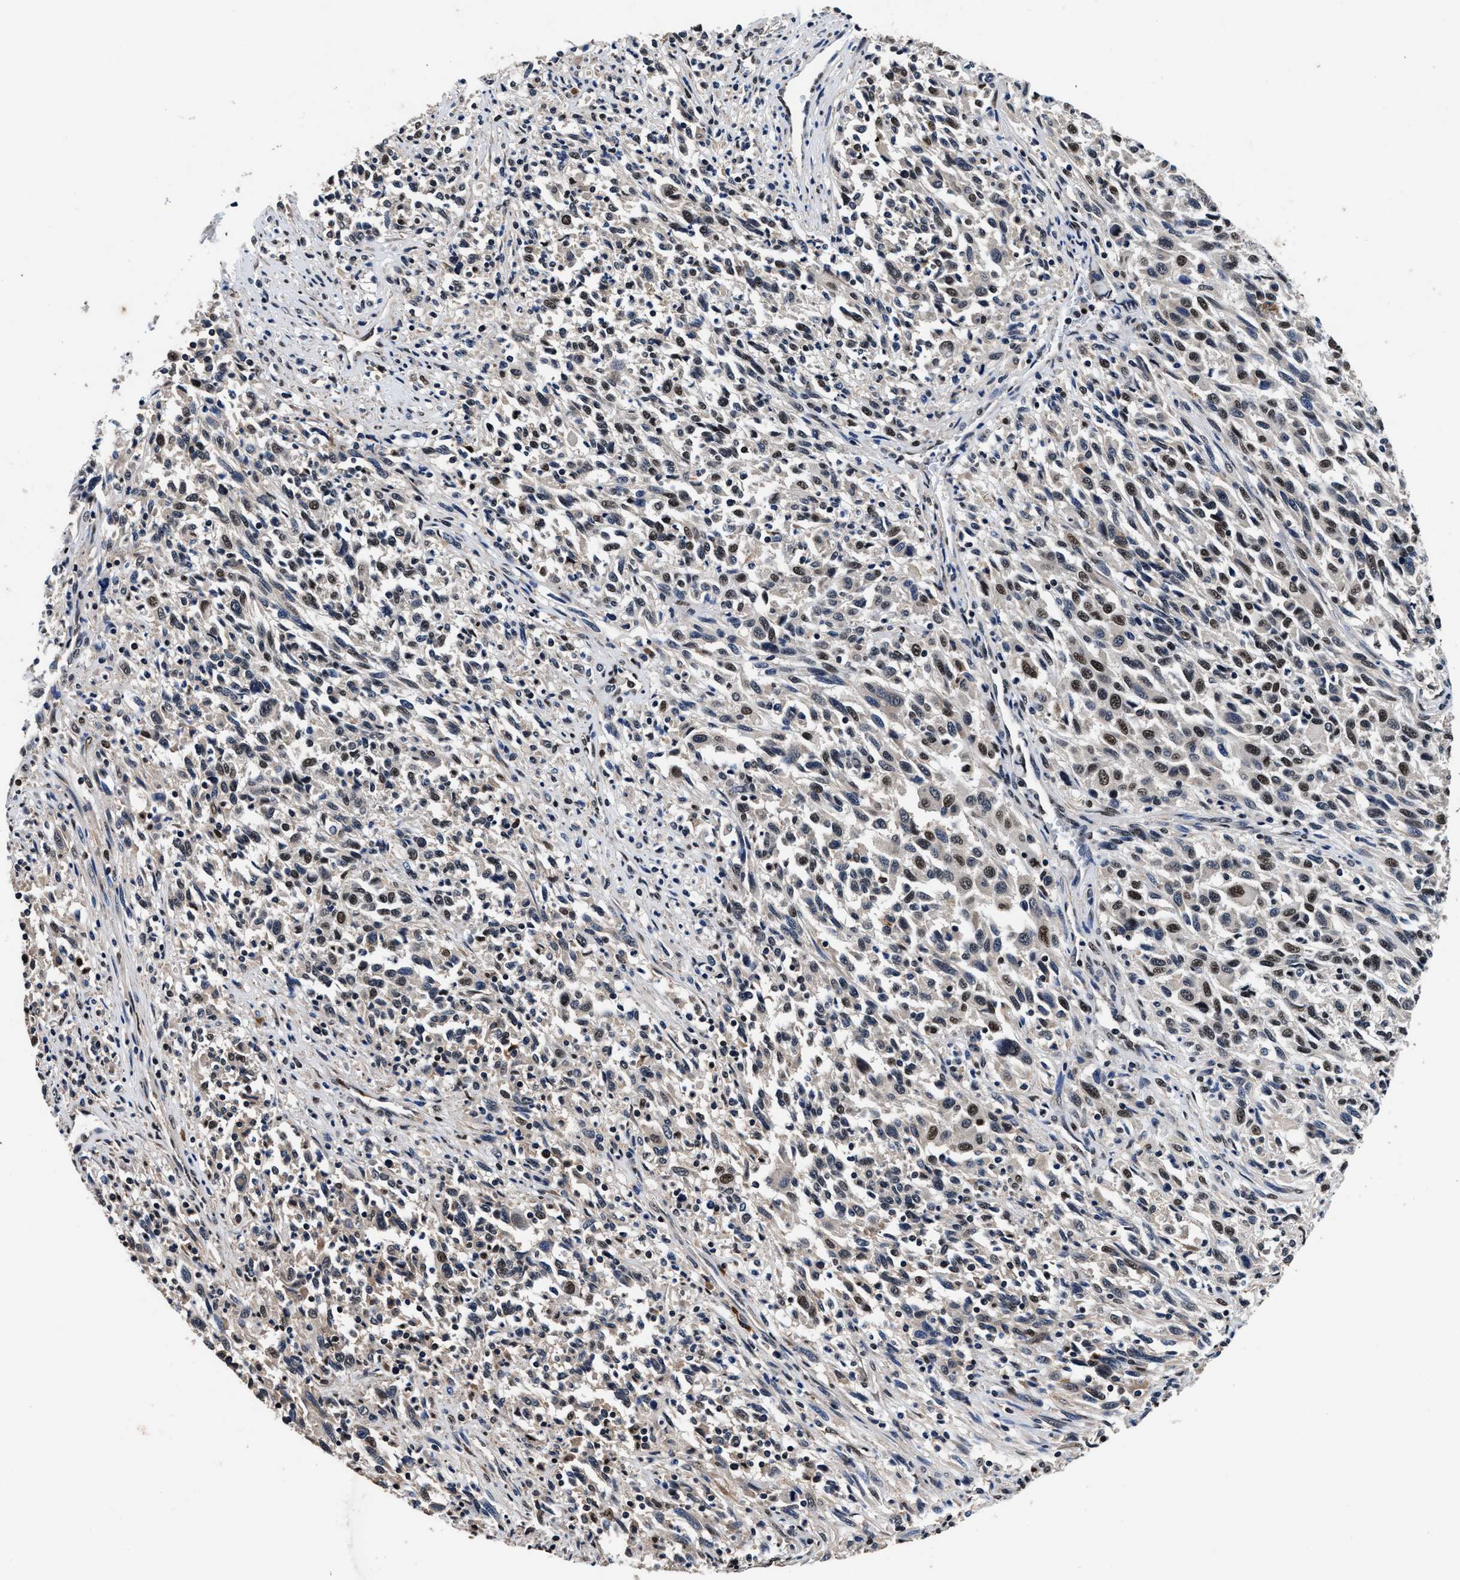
{"staining": {"intensity": "moderate", "quantity": "25%-75%", "location": "nuclear"}, "tissue": "melanoma", "cell_type": "Tumor cells", "image_type": "cancer", "snomed": [{"axis": "morphology", "description": "Malignant melanoma, Metastatic site"}, {"axis": "topography", "description": "Lymph node"}], "caption": "High-magnification brightfield microscopy of melanoma stained with DAB (3,3'-diaminobenzidine) (brown) and counterstained with hematoxylin (blue). tumor cells exhibit moderate nuclear positivity is present in about25%-75% of cells.", "gene": "USP16", "patient": {"sex": "male", "age": 61}}